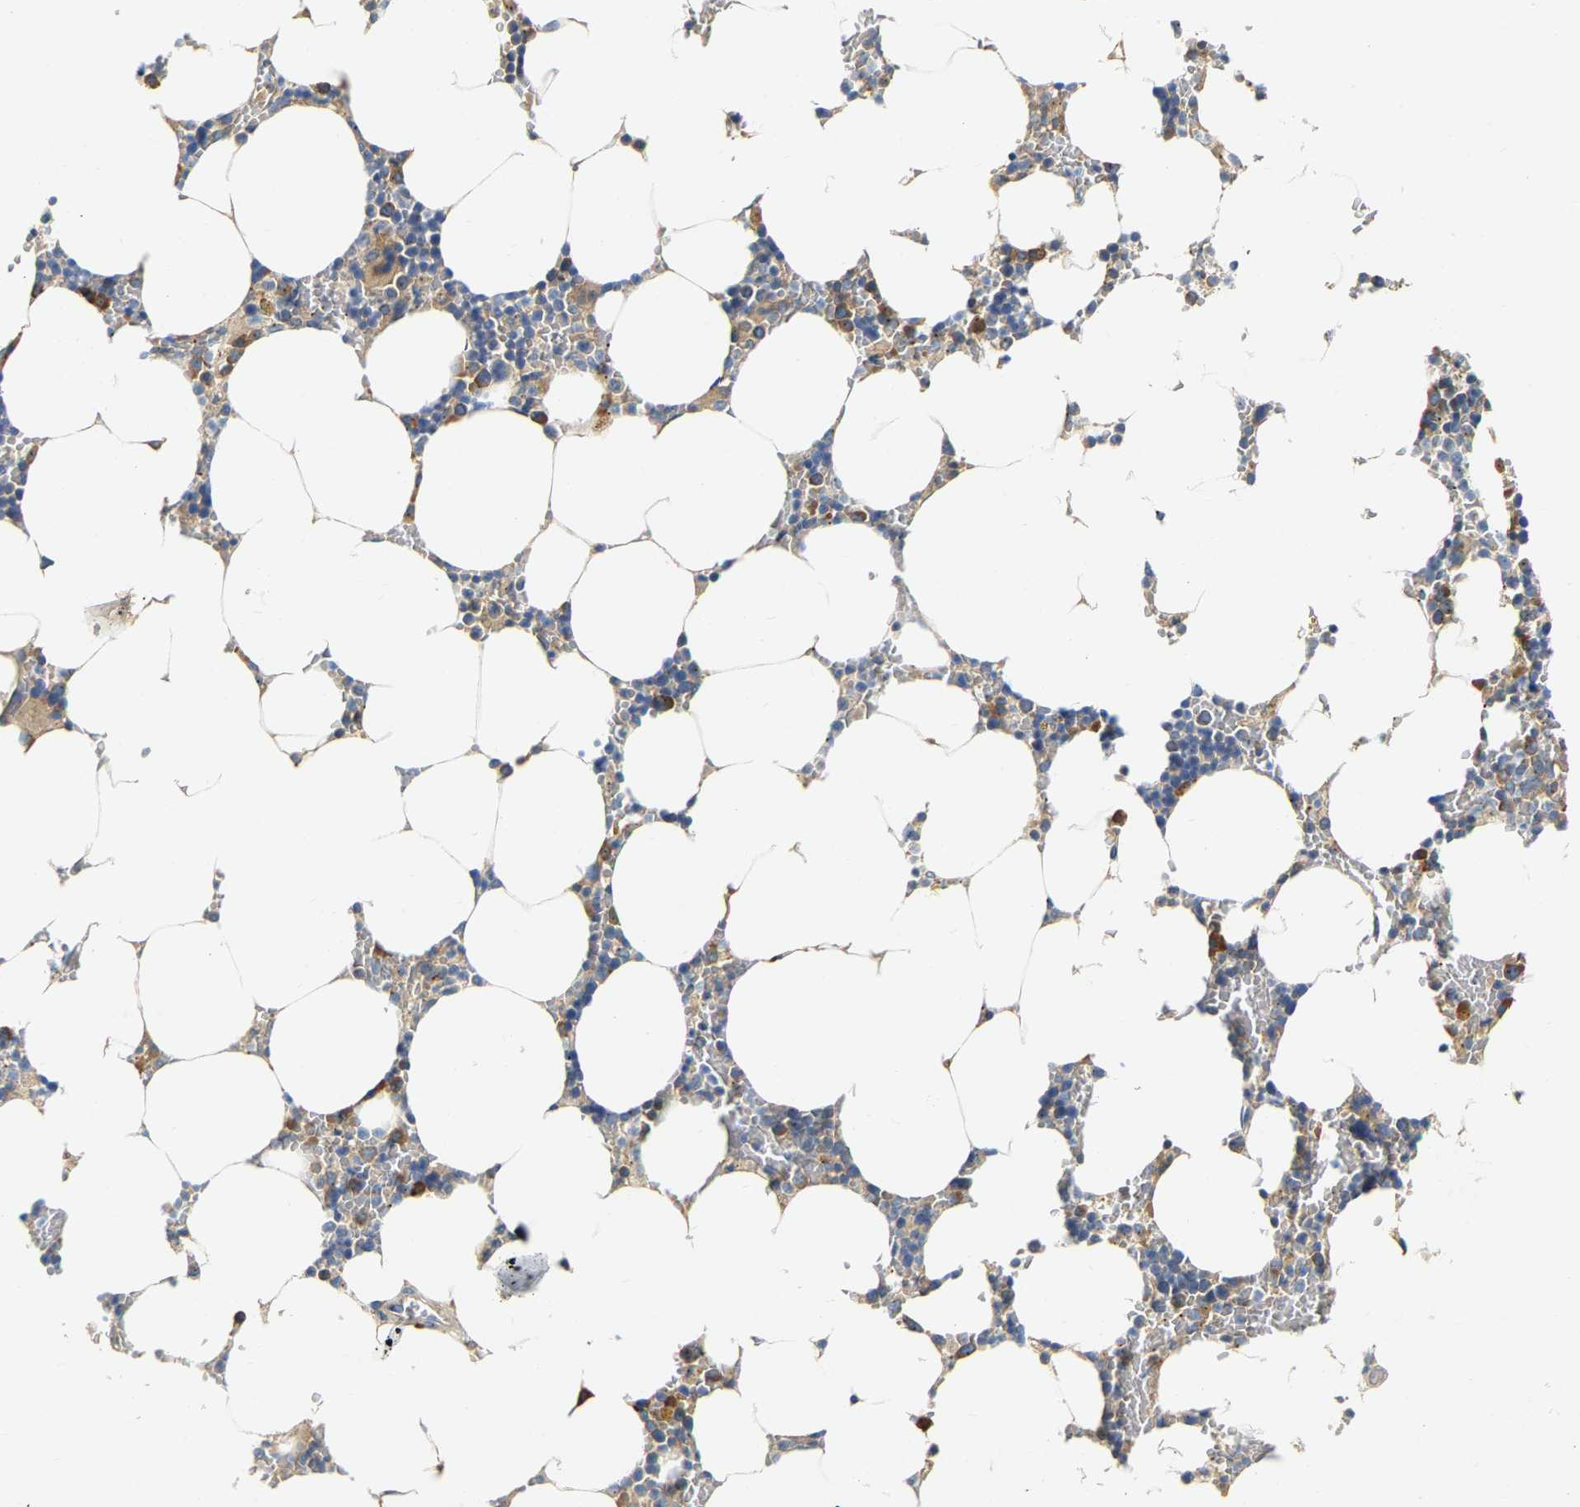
{"staining": {"intensity": "weak", "quantity": ">75%", "location": "cytoplasmic/membranous"}, "tissue": "bone marrow", "cell_type": "Hematopoietic cells", "image_type": "normal", "snomed": [{"axis": "morphology", "description": "Normal tissue, NOS"}, {"axis": "topography", "description": "Bone marrow"}], "caption": "The immunohistochemical stain shows weak cytoplasmic/membranous positivity in hematopoietic cells of unremarkable bone marrow. (DAB = brown stain, brightfield microscopy at high magnification).", "gene": "PCNT", "patient": {"sex": "male", "age": 70}}